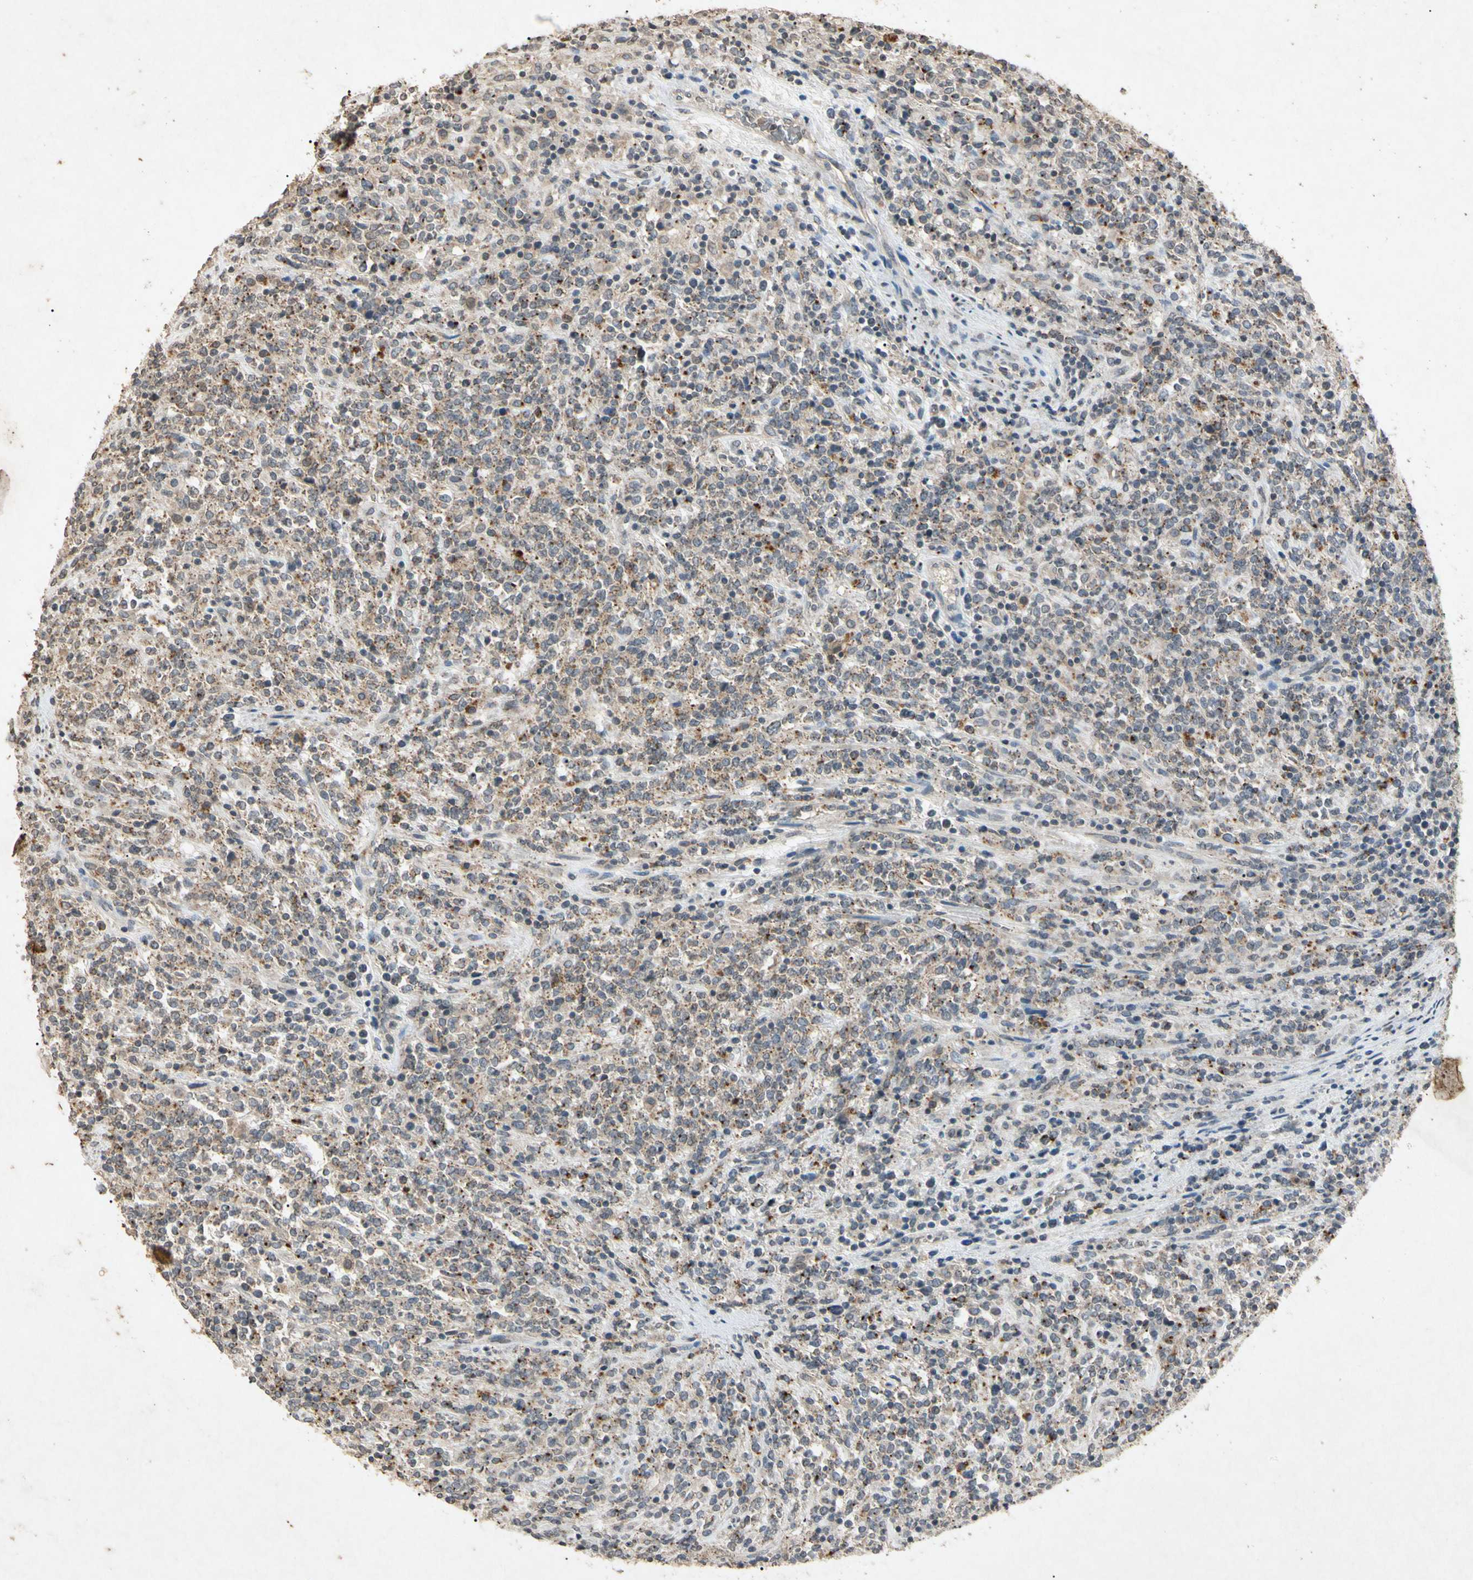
{"staining": {"intensity": "weak", "quantity": "25%-75%", "location": "cytoplasmic/membranous"}, "tissue": "lymphoma", "cell_type": "Tumor cells", "image_type": "cancer", "snomed": [{"axis": "morphology", "description": "Malignant lymphoma, non-Hodgkin's type, High grade"}, {"axis": "topography", "description": "Soft tissue"}], "caption": "Human lymphoma stained for a protein (brown) exhibits weak cytoplasmic/membranous positive staining in about 25%-75% of tumor cells.", "gene": "MSRB1", "patient": {"sex": "male", "age": 18}}